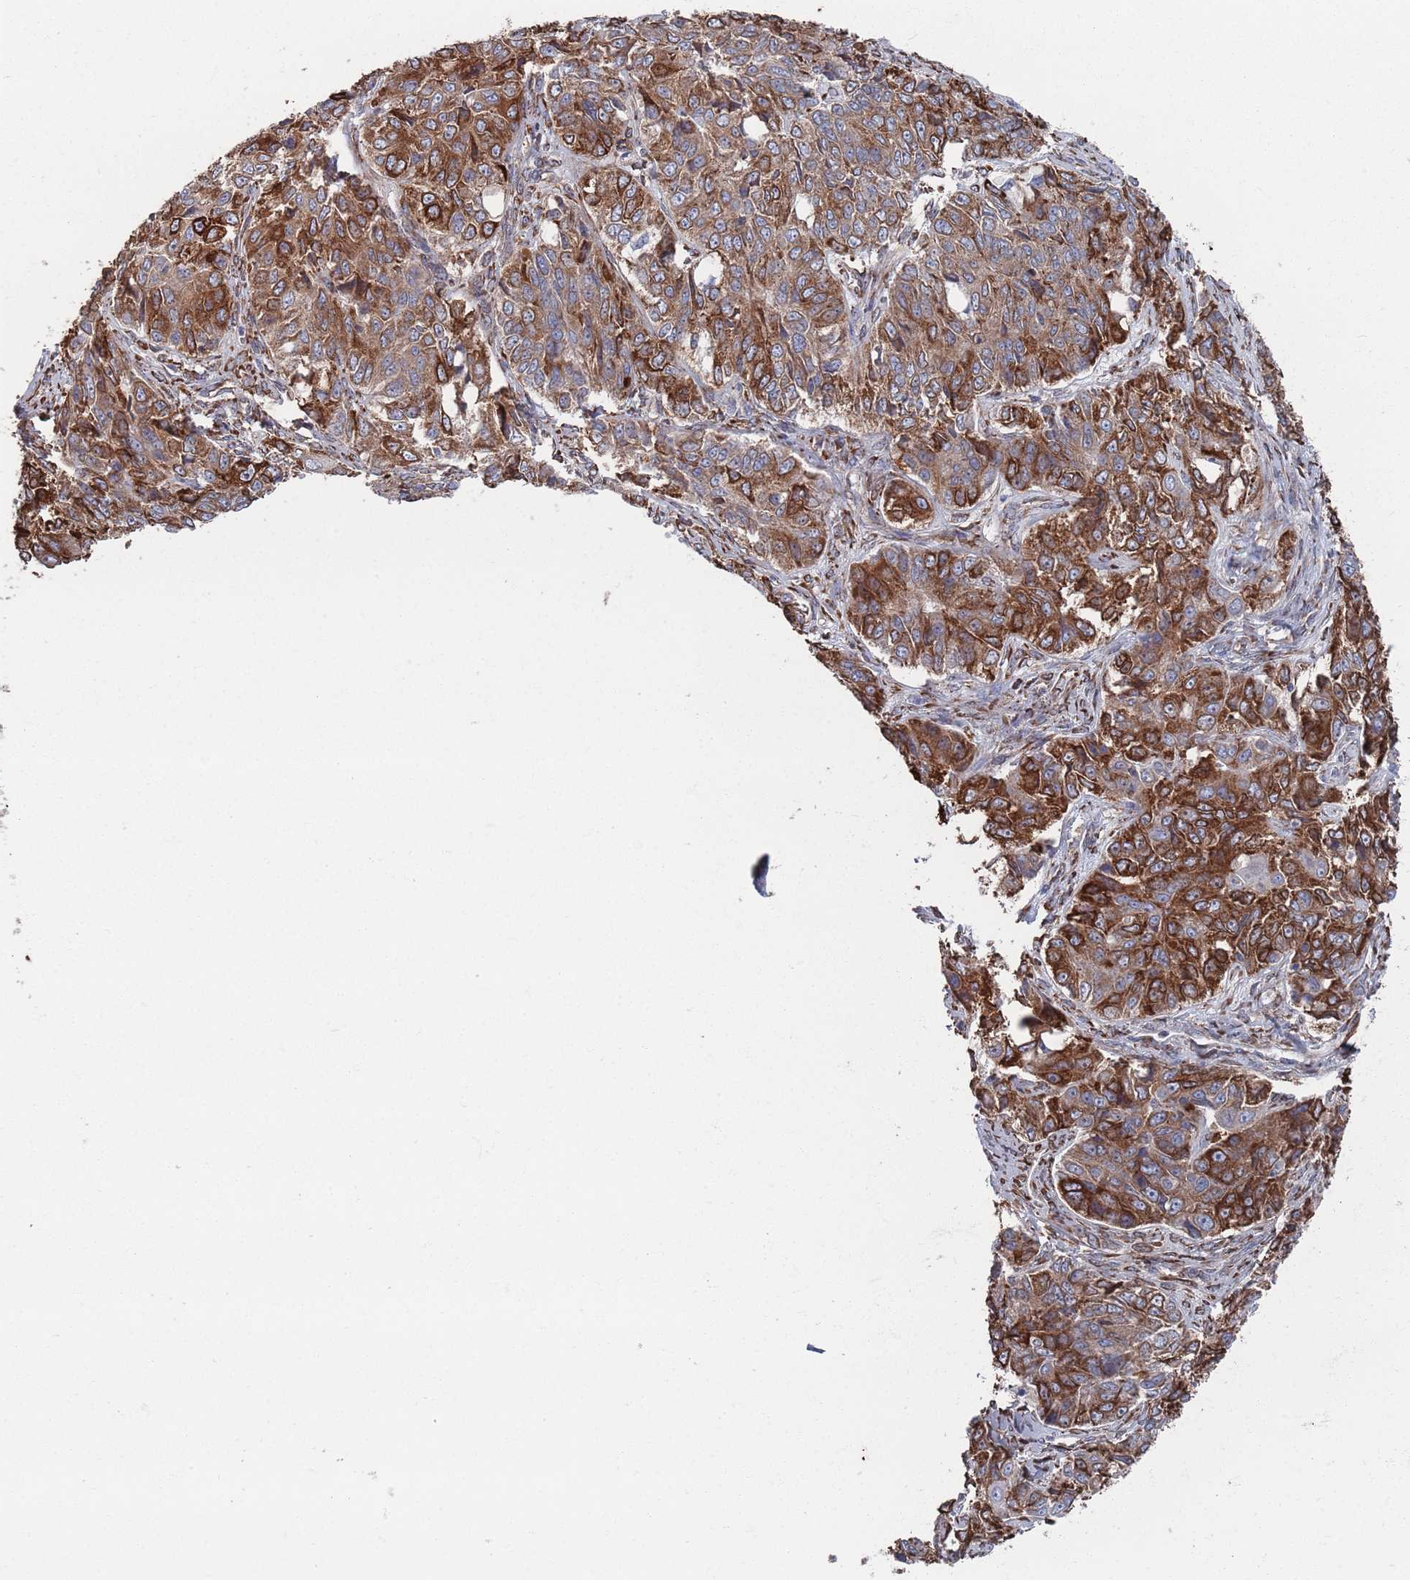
{"staining": {"intensity": "strong", "quantity": ">75%", "location": "cytoplasmic/membranous"}, "tissue": "ovarian cancer", "cell_type": "Tumor cells", "image_type": "cancer", "snomed": [{"axis": "morphology", "description": "Carcinoma, endometroid"}, {"axis": "topography", "description": "Ovary"}], "caption": "DAB (3,3'-diaminobenzidine) immunohistochemical staining of human ovarian cancer (endometroid carcinoma) exhibits strong cytoplasmic/membranous protein staining in about >75% of tumor cells.", "gene": "CCDC106", "patient": {"sex": "female", "age": 51}}